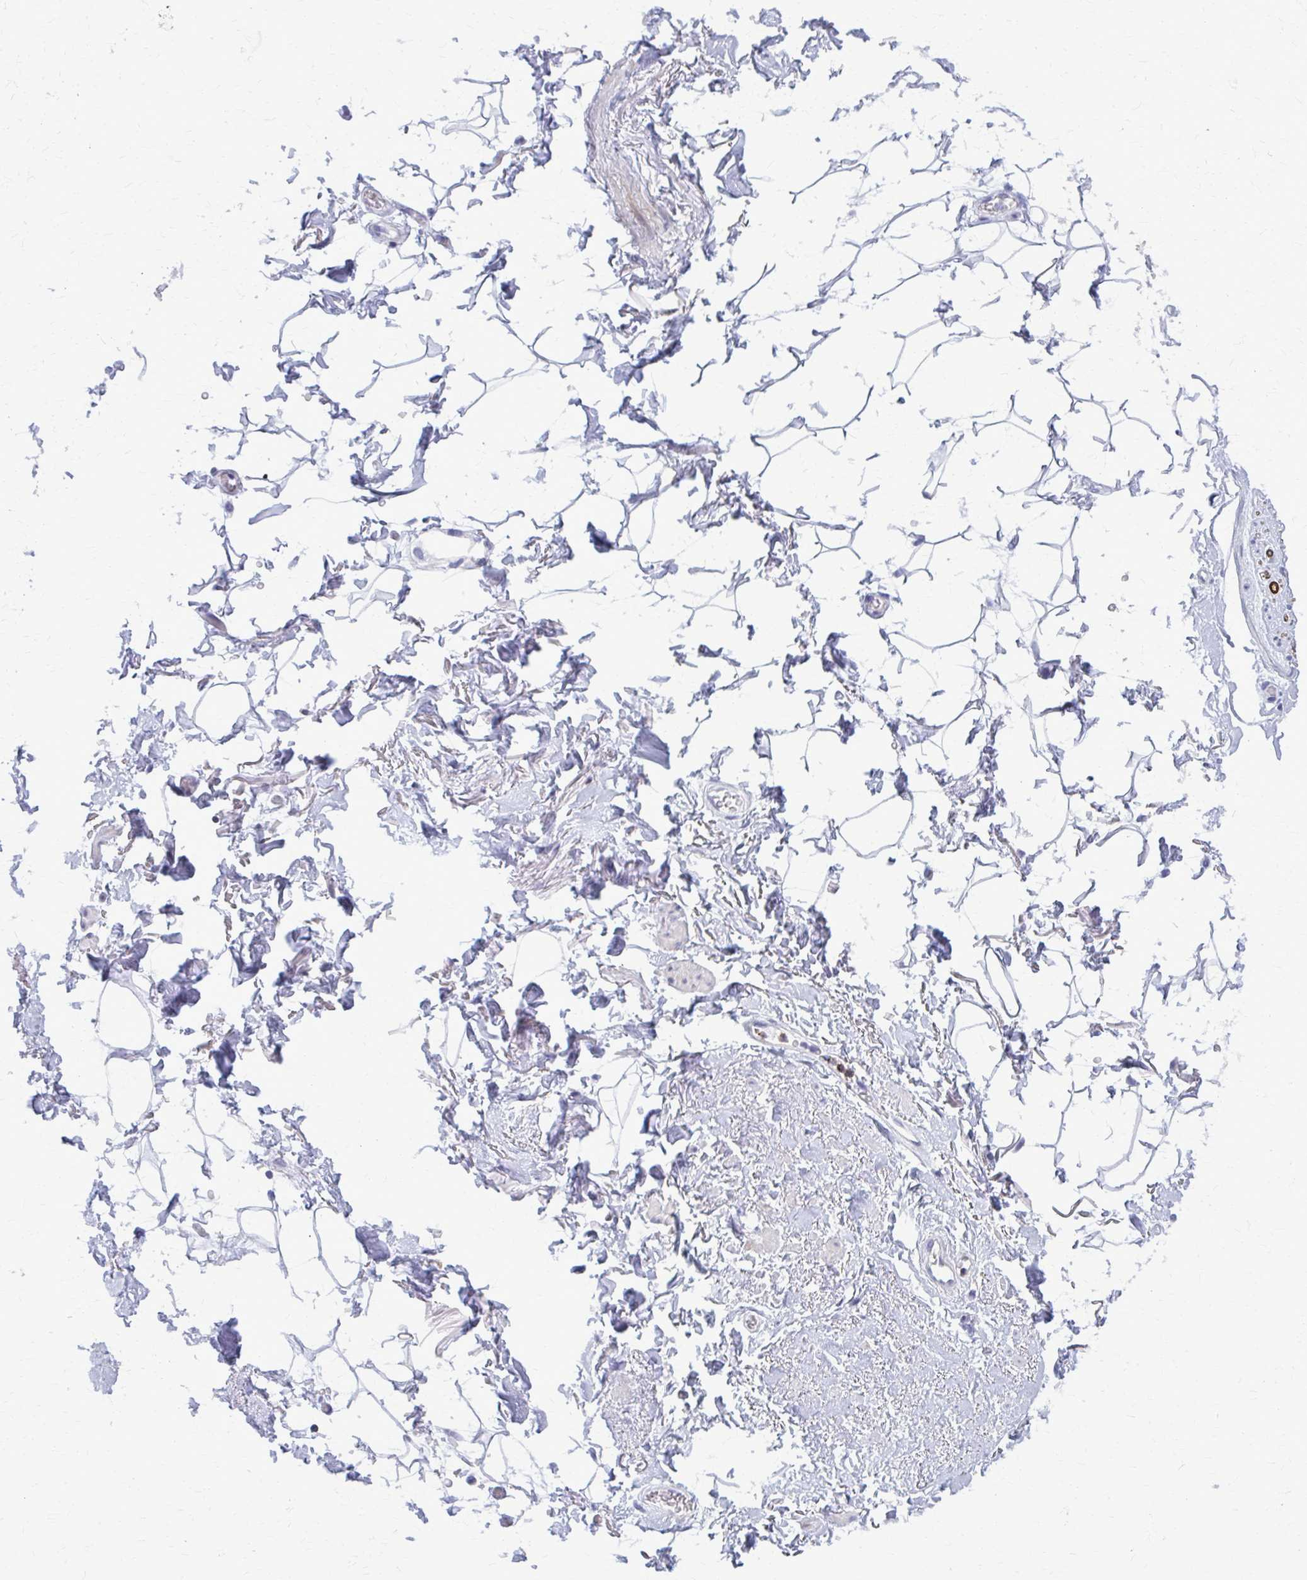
{"staining": {"intensity": "negative", "quantity": "none", "location": "none"}, "tissue": "adipose tissue", "cell_type": "Adipocytes", "image_type": "normal", "snomed": [{"axis": "morphology", "description": "Normal tissue, NOS"}, {"axis": "topography", "description": "Anal"}, {"axis": "topography", "description": "Peripheral nerve tissue"}], "caption": "Adipose tissue stained for a protein using immunohistochemistry displays no positivity adipocytes.", "gene": "PEDS1", "patient": {"sex": "male", "age": 78}}